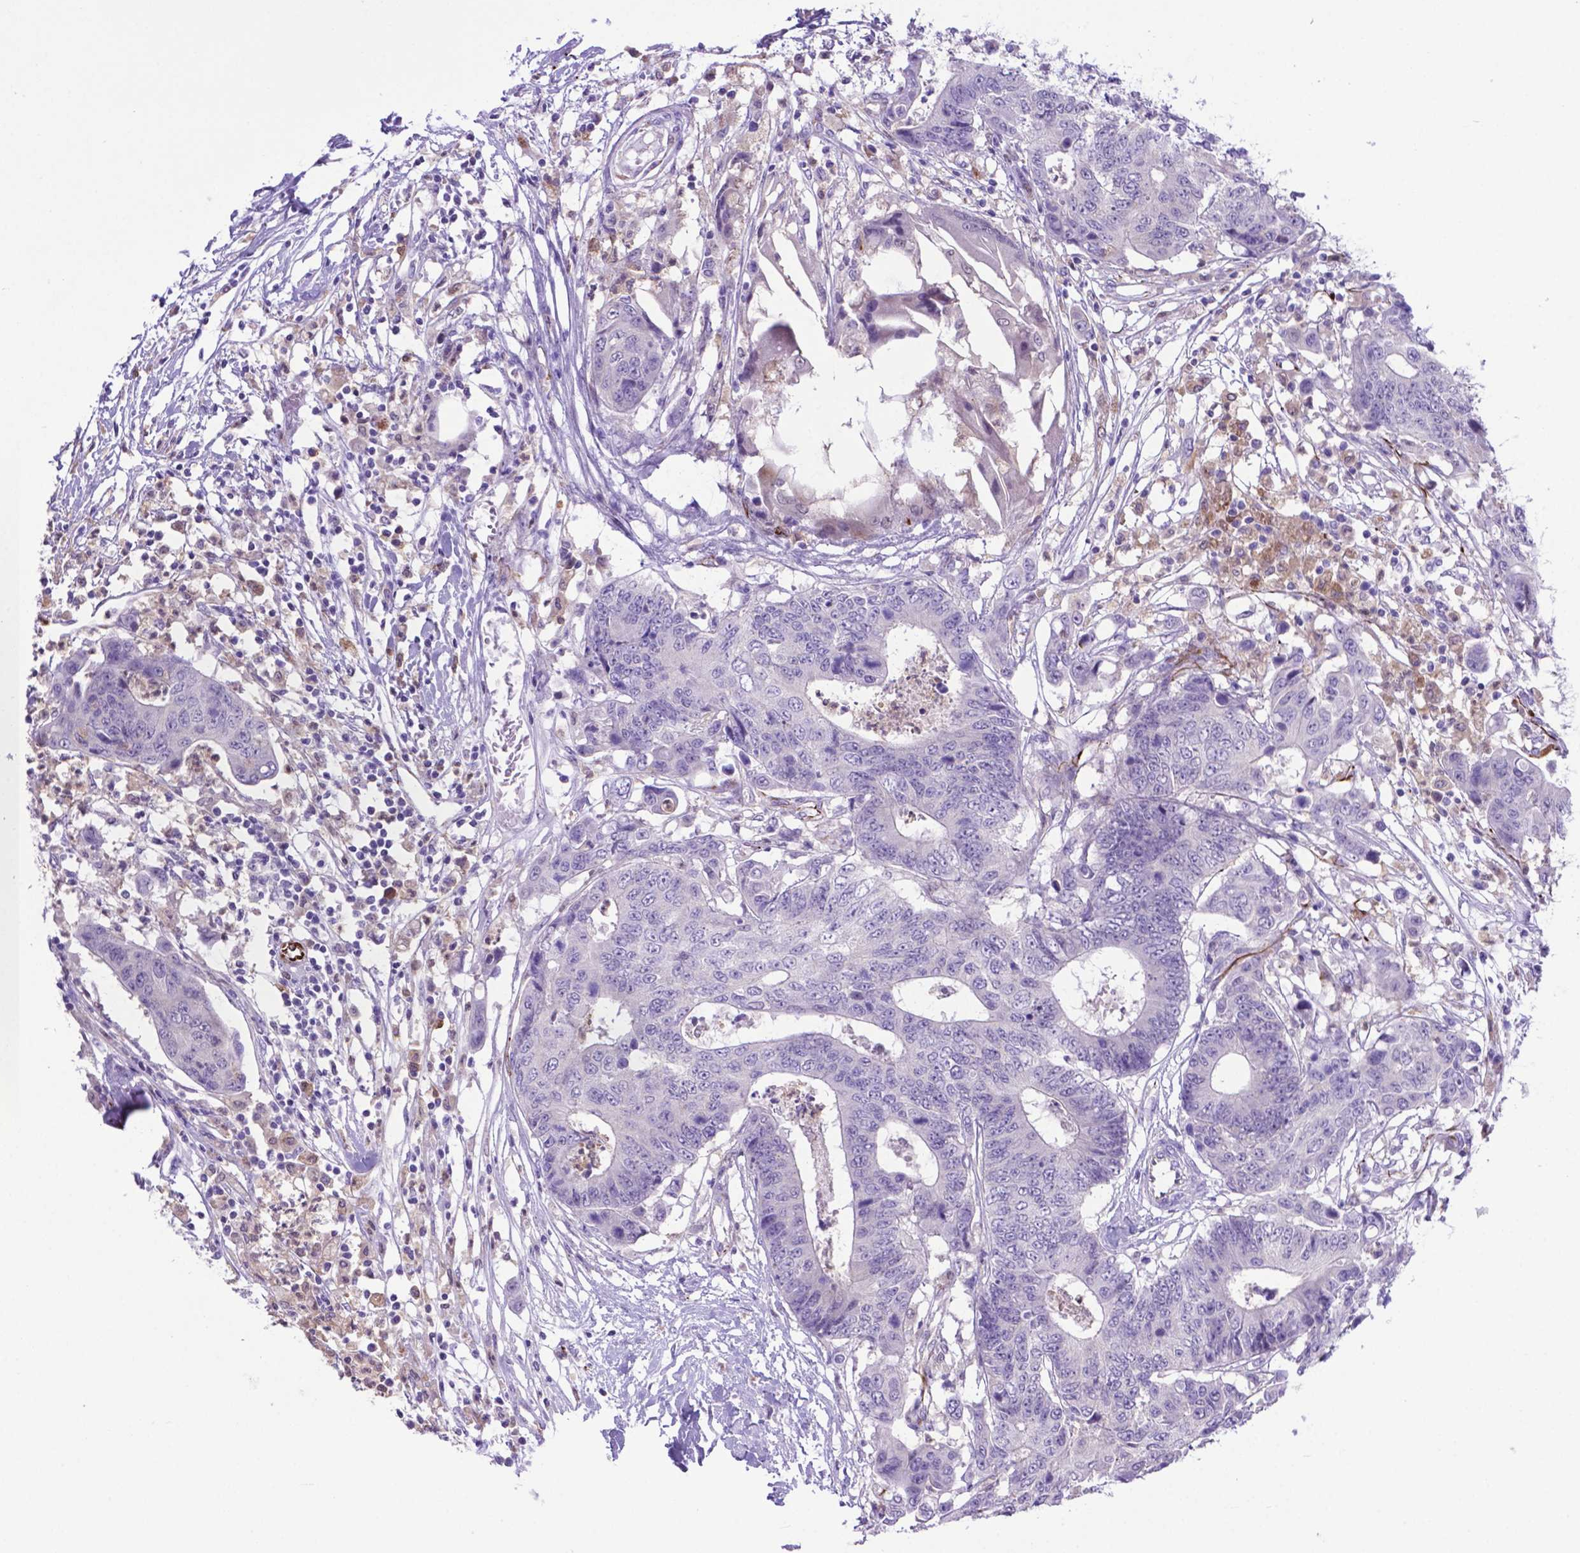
{"staining": {"intensity": "negative", "quantity": "none", "location": "none"}, "tissue": "colorectal cancer", "cell_type": "Tumor cells", "image_type": "cancer", "snomed": [{"axis": "morphology", "description": "Adenocarcinoma, NOS"}, {"axis": "topography", "description": "Colon"}], "caption": "IHC of colorectal cancer (adenocarcinoma) shows no staining in tumor cells. The staining was performed using DAB to visualize the protein expression in brown, while the nuclei were stained in blue with hematoxylin (Magnification: 20x).", "gene": "LZTR1", "patient": {"sex": "female", "age": 48}}